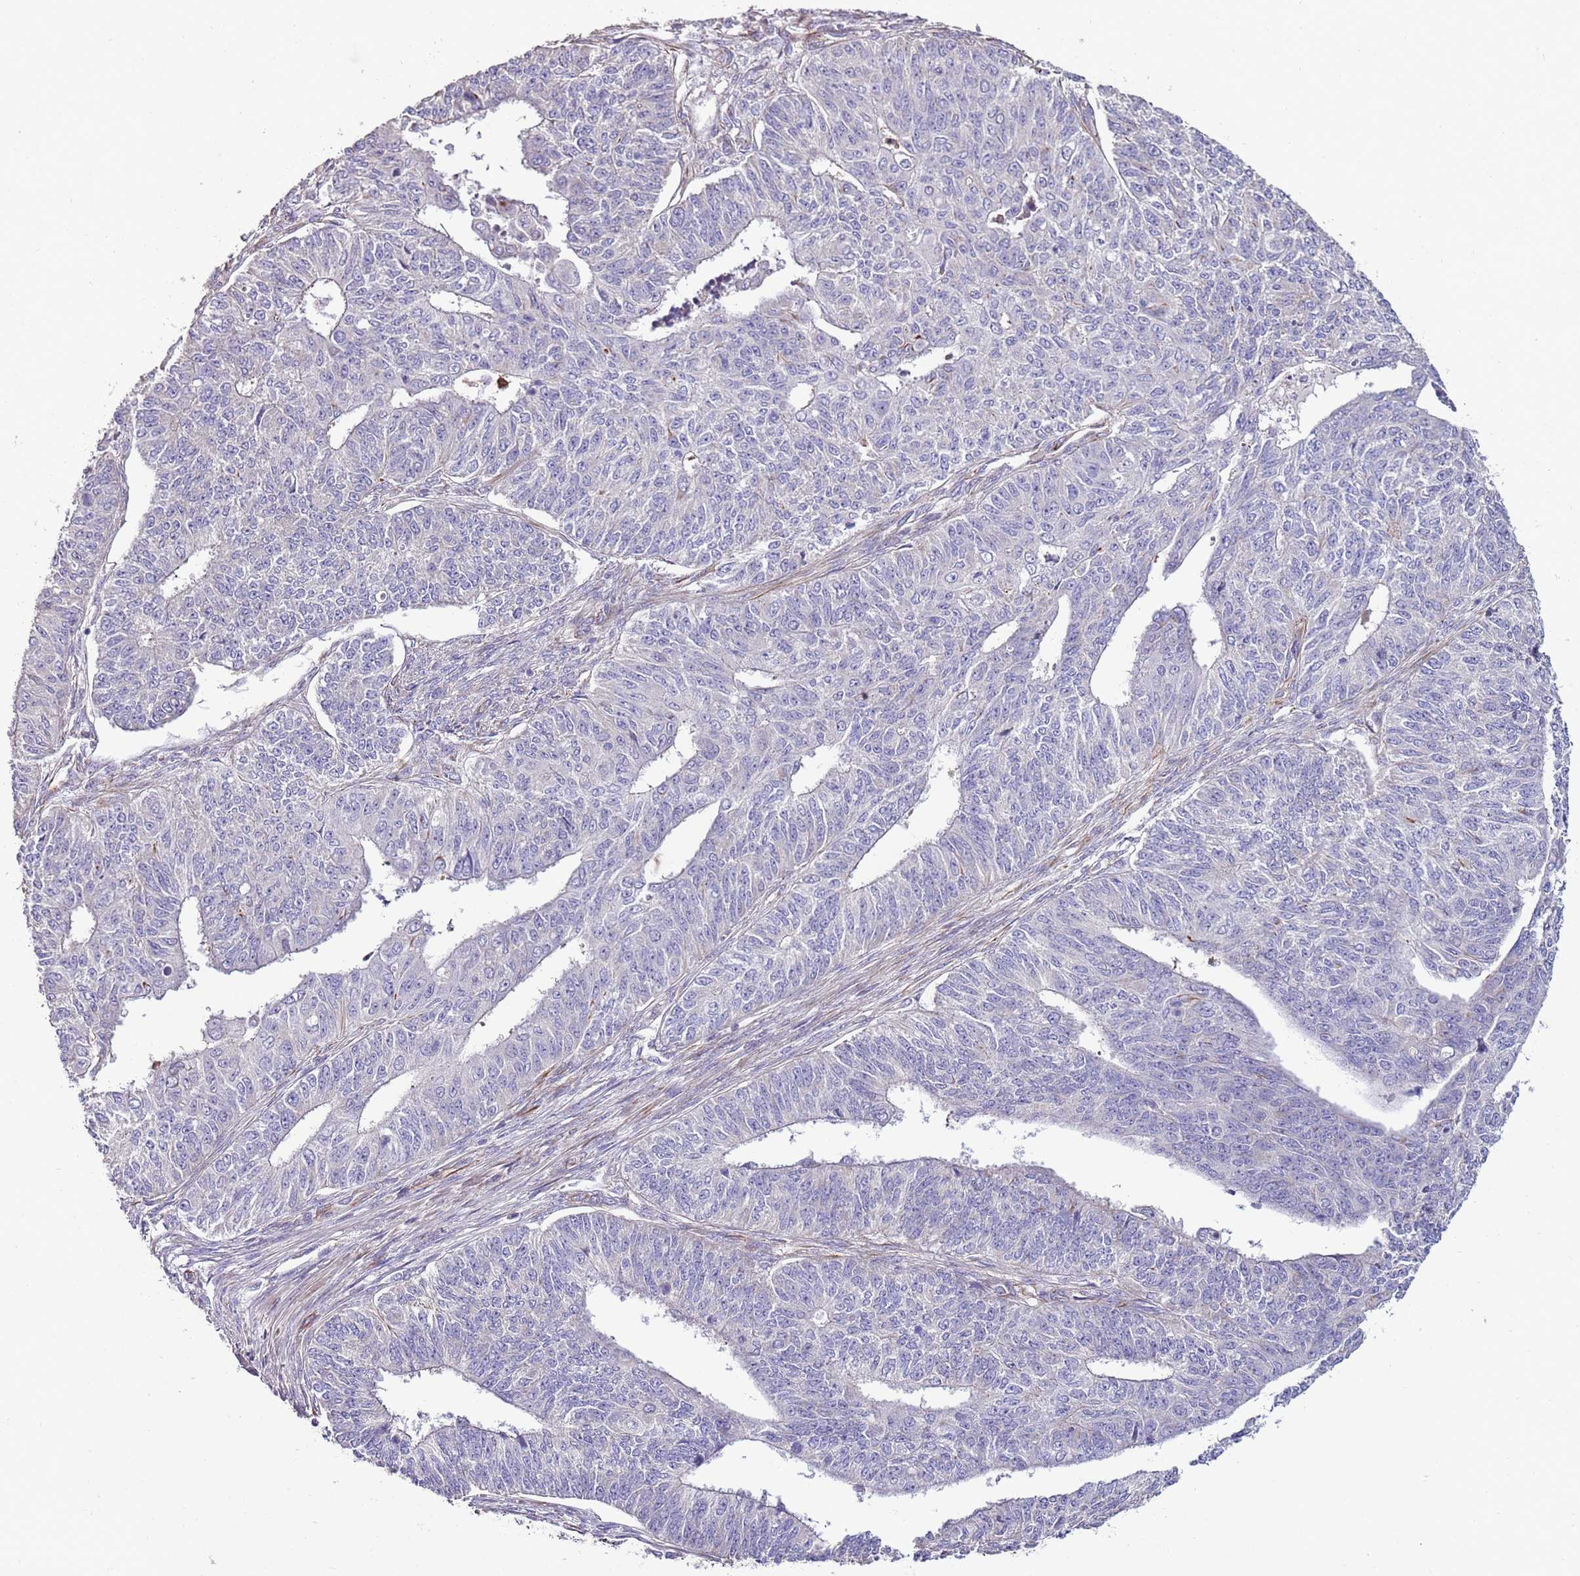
{"staining": {"intensity": "negative", "quantity": "none", "location": "none"}, "tissue": "endometrial cancer", "cell_type": "Tumor cells", "image_type": "cancer", "snomed": [{"axis": "morphology", "description": "Adenocarcinoma, NOS"}, {"axis": "topography", "description": "Endometrium"}], "caption": "Endometrial cancer was stained to show a protein in brown. There is no significant staining in tumor cells.", "gene": "ZNF786", "patient": {"sex": "female", "age": 32}}